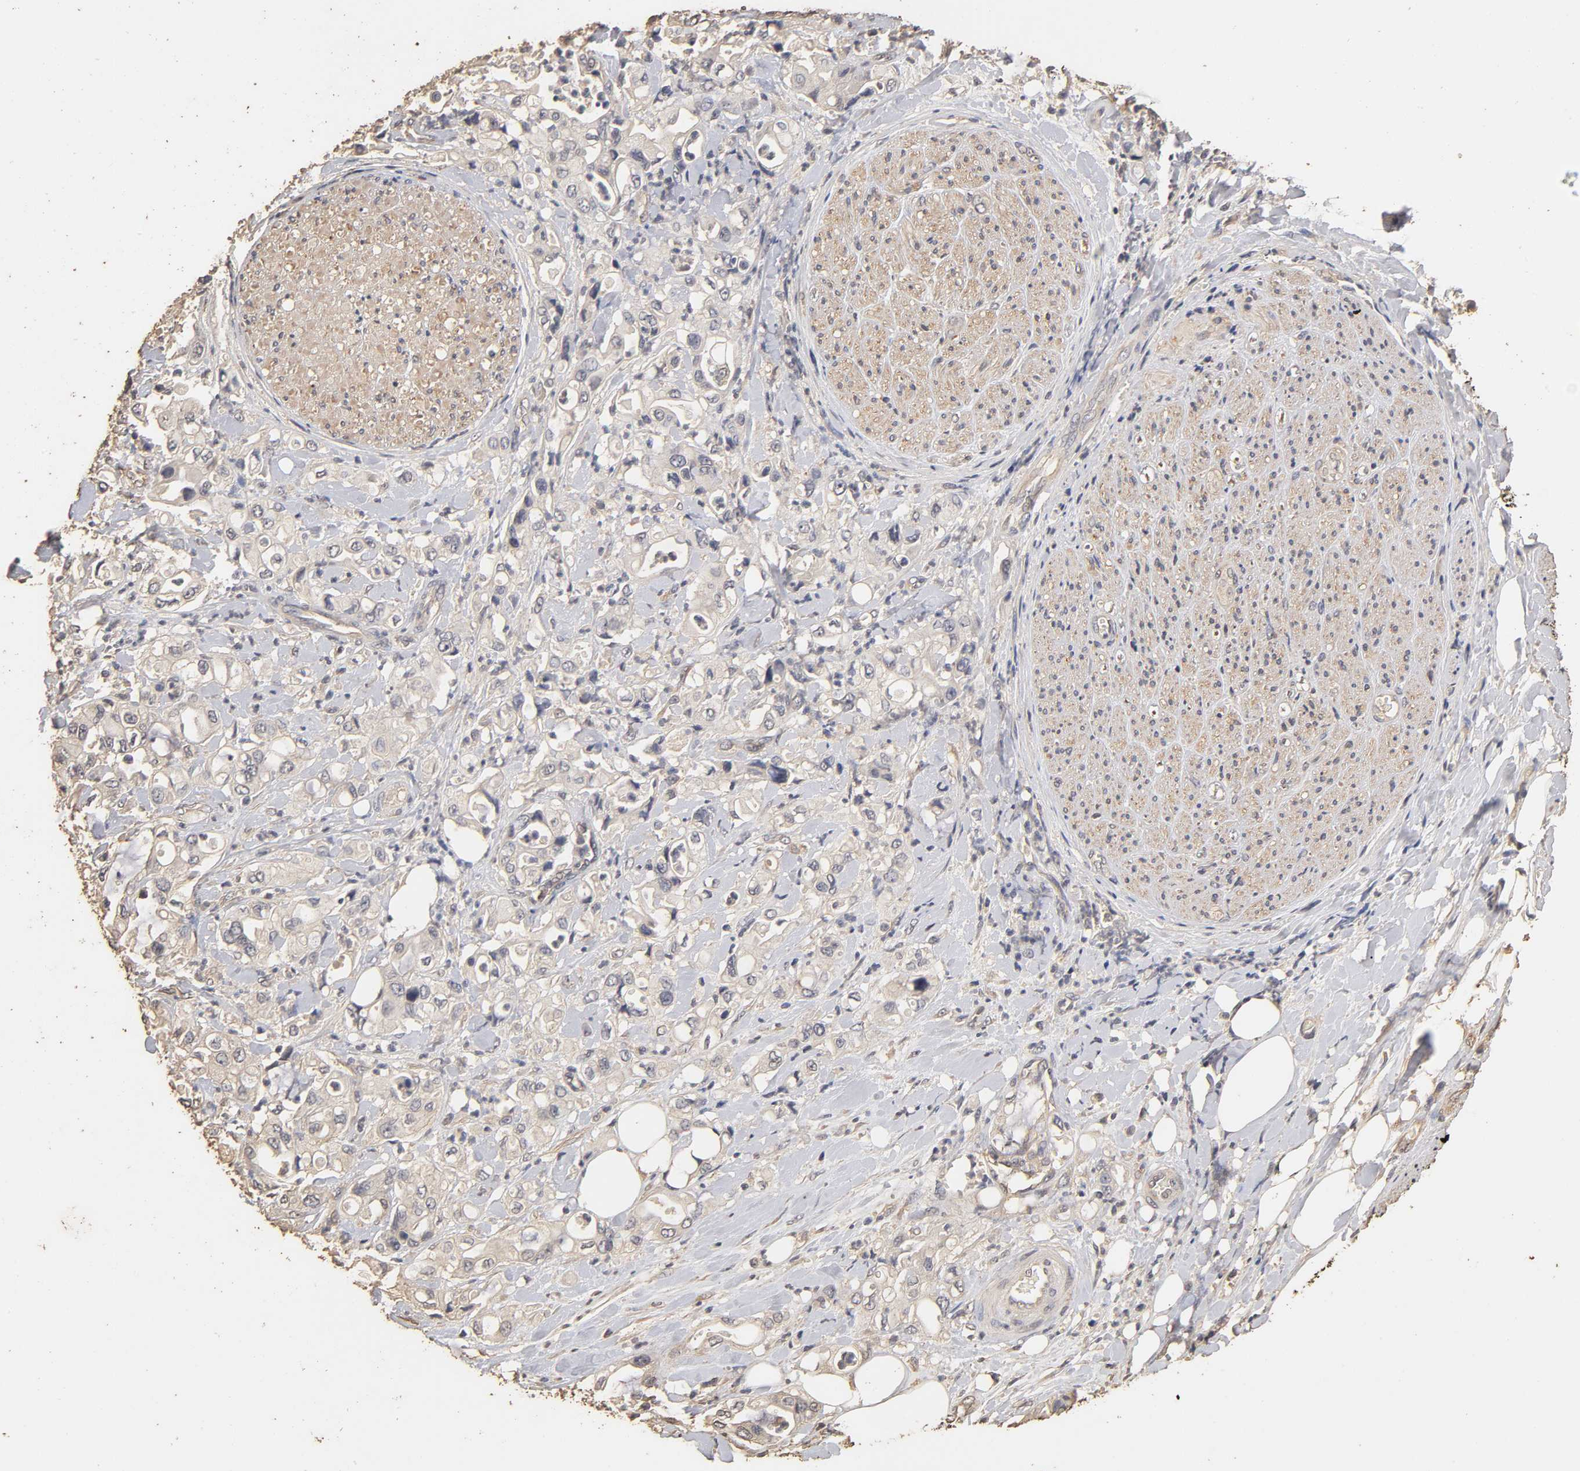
{"staining": {"intensity": "negative", "quantity": "none", "location": "none"}, "tissue": "pancreatic cancer", "cell_type": "Tumor cells", "image_type": "cancer", "snomed": [{"axis": "morphology", "description": "Adenocarcinoma, NOS"}, {"axis": "topography", "description": "Pancreas"}], "caption": "IHC of human pancreatic cancer displays no staining in tumor cells. Brightfield microscopy of immunohistochemistry stained with DAB (3,3'-diaminobenzidine) (brown) and hematoxylin (blue), captured at high magnification.", "gene": "VSIG4", "patient": {"sex": "male", "age": 70}}